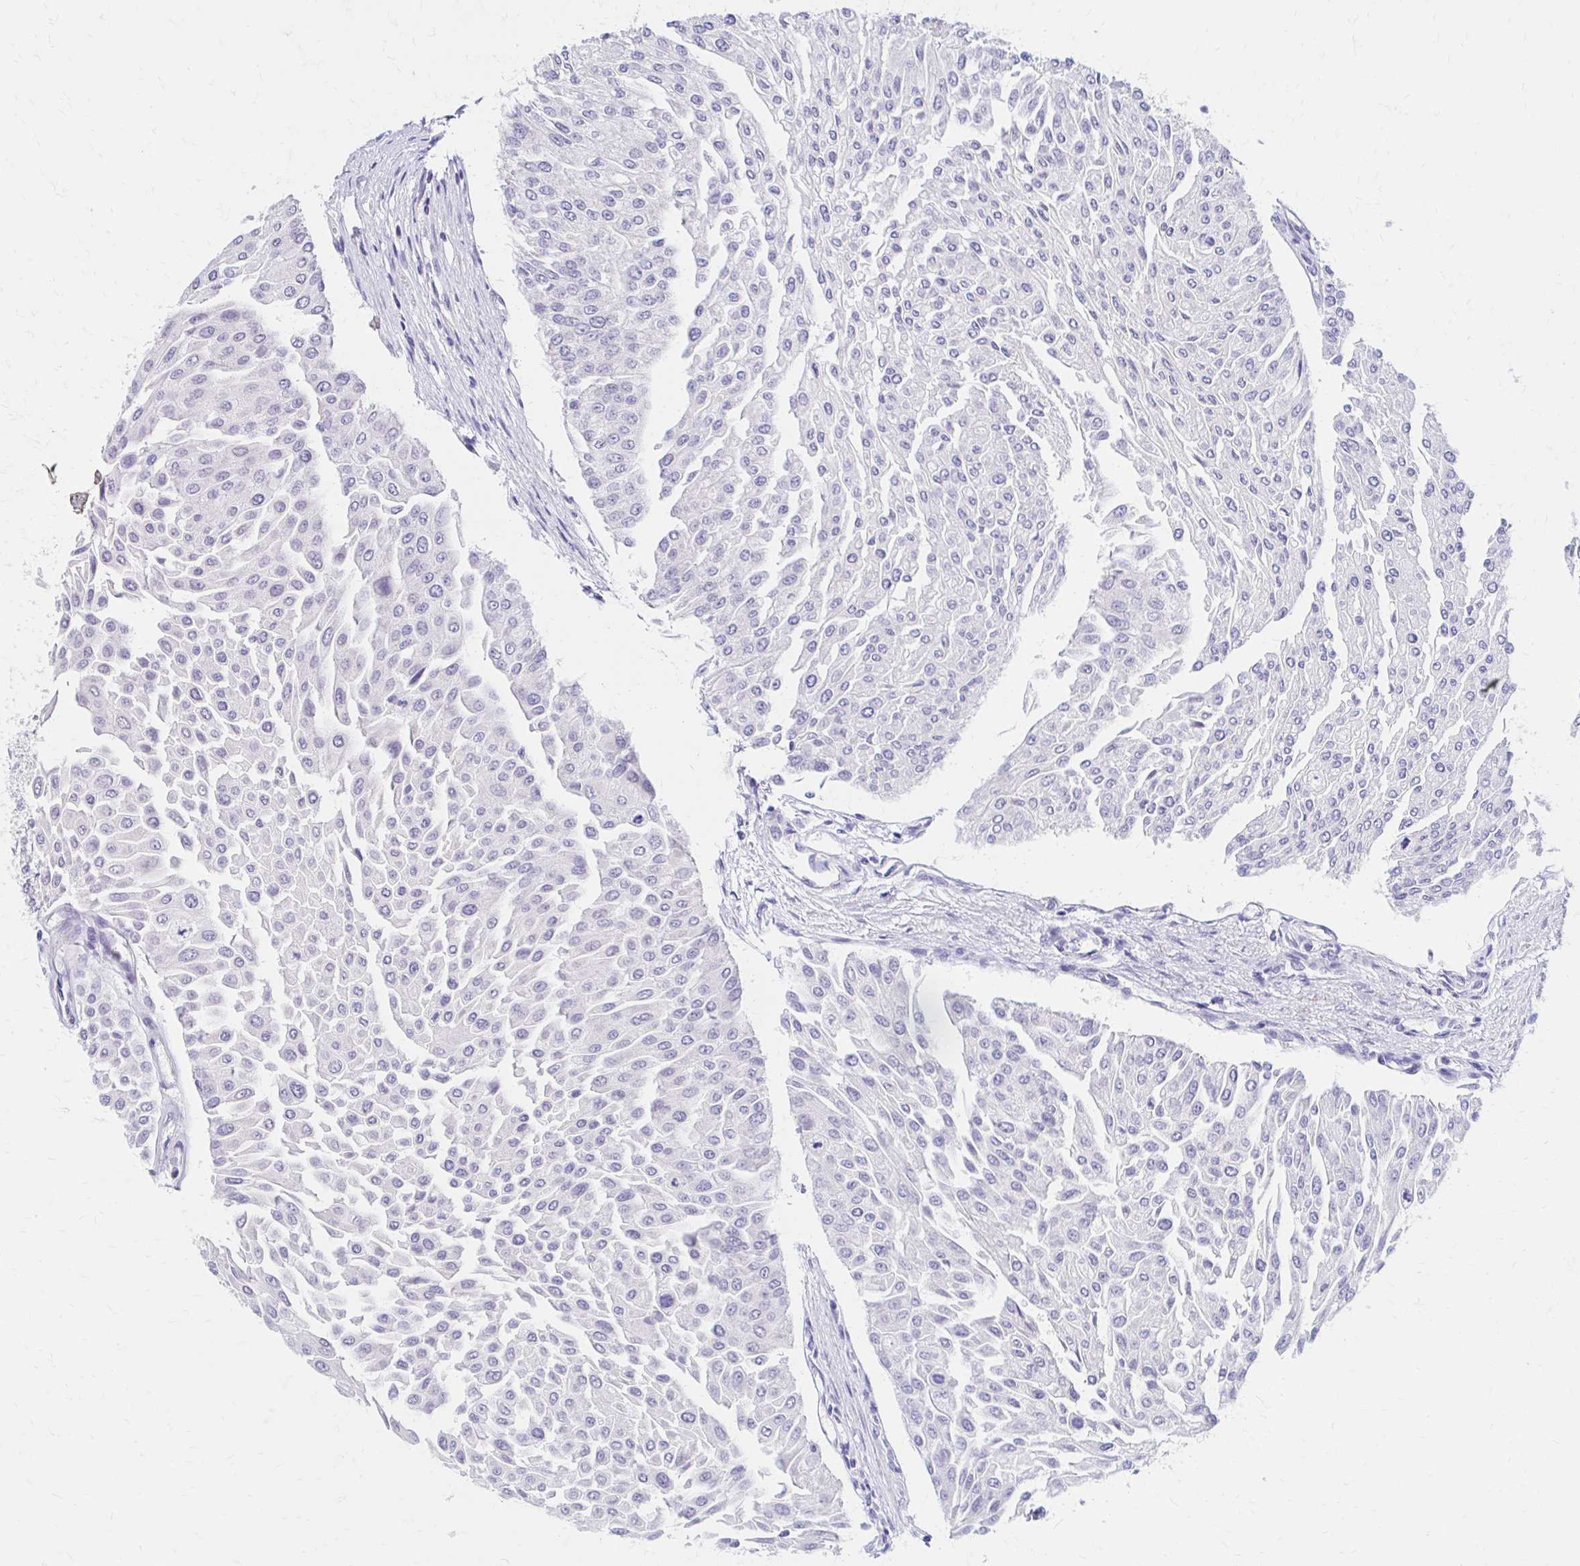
{"staining": {"intensity": "negative", "quantity": "none", "location": "none"}, "tissue": "urothelial cancer", "cell_type": "Tumor cells", "image_type": "cancer", "snomed": [{"axis": "morphology", "description": "Urothelial carcinoma, NOS"}, {"axis": "topography", "description": "Urinary bladder"}], "caption": "Tumor cells show no significant protein positivity in urothelial cancer.", "gene": "AZGP1", "patient": {"sex": "male", "age": 67}}